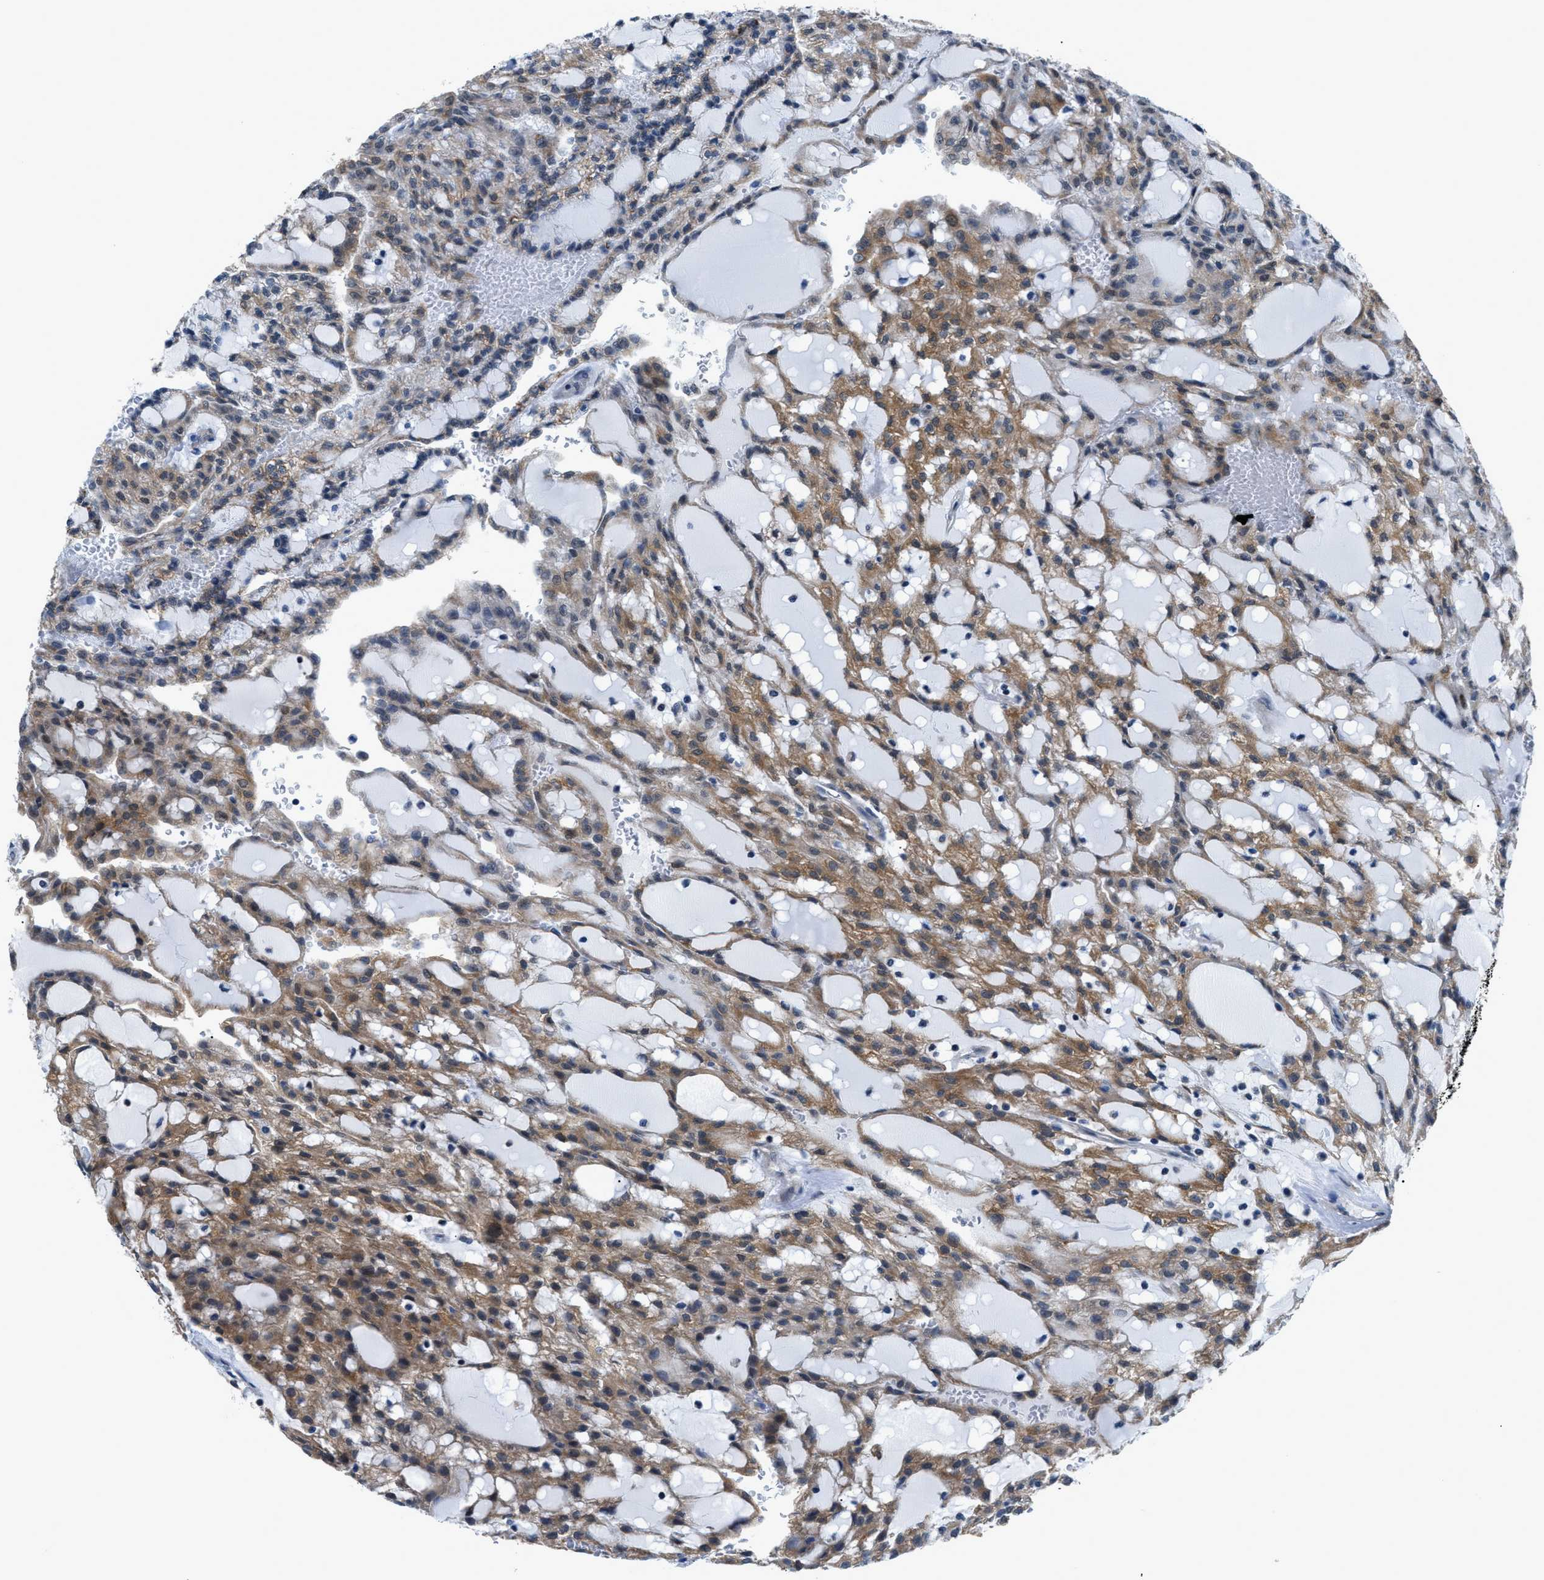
{"staining": {"intensity": "moderate", "quantity": ">75%", "location": "cytoplasmic/membranous"}, "tissue": "renal cancer", "cell_type": "Tumor cells", "image_type": "cancer", "snomed": [{"axis": "morphology", "description": "Adenocarcinoma, NOS"}, {"axis": "topography", "description": "Kidney"}], "caption": "DAB immunohistochemical staining of human renal cancer demonstrates moderate cytoplasmic/membranous protein positivity in about >75% of tumor cells.", "gene": "TMEM45B", "patient": {"sex": "male", "age": 63}}